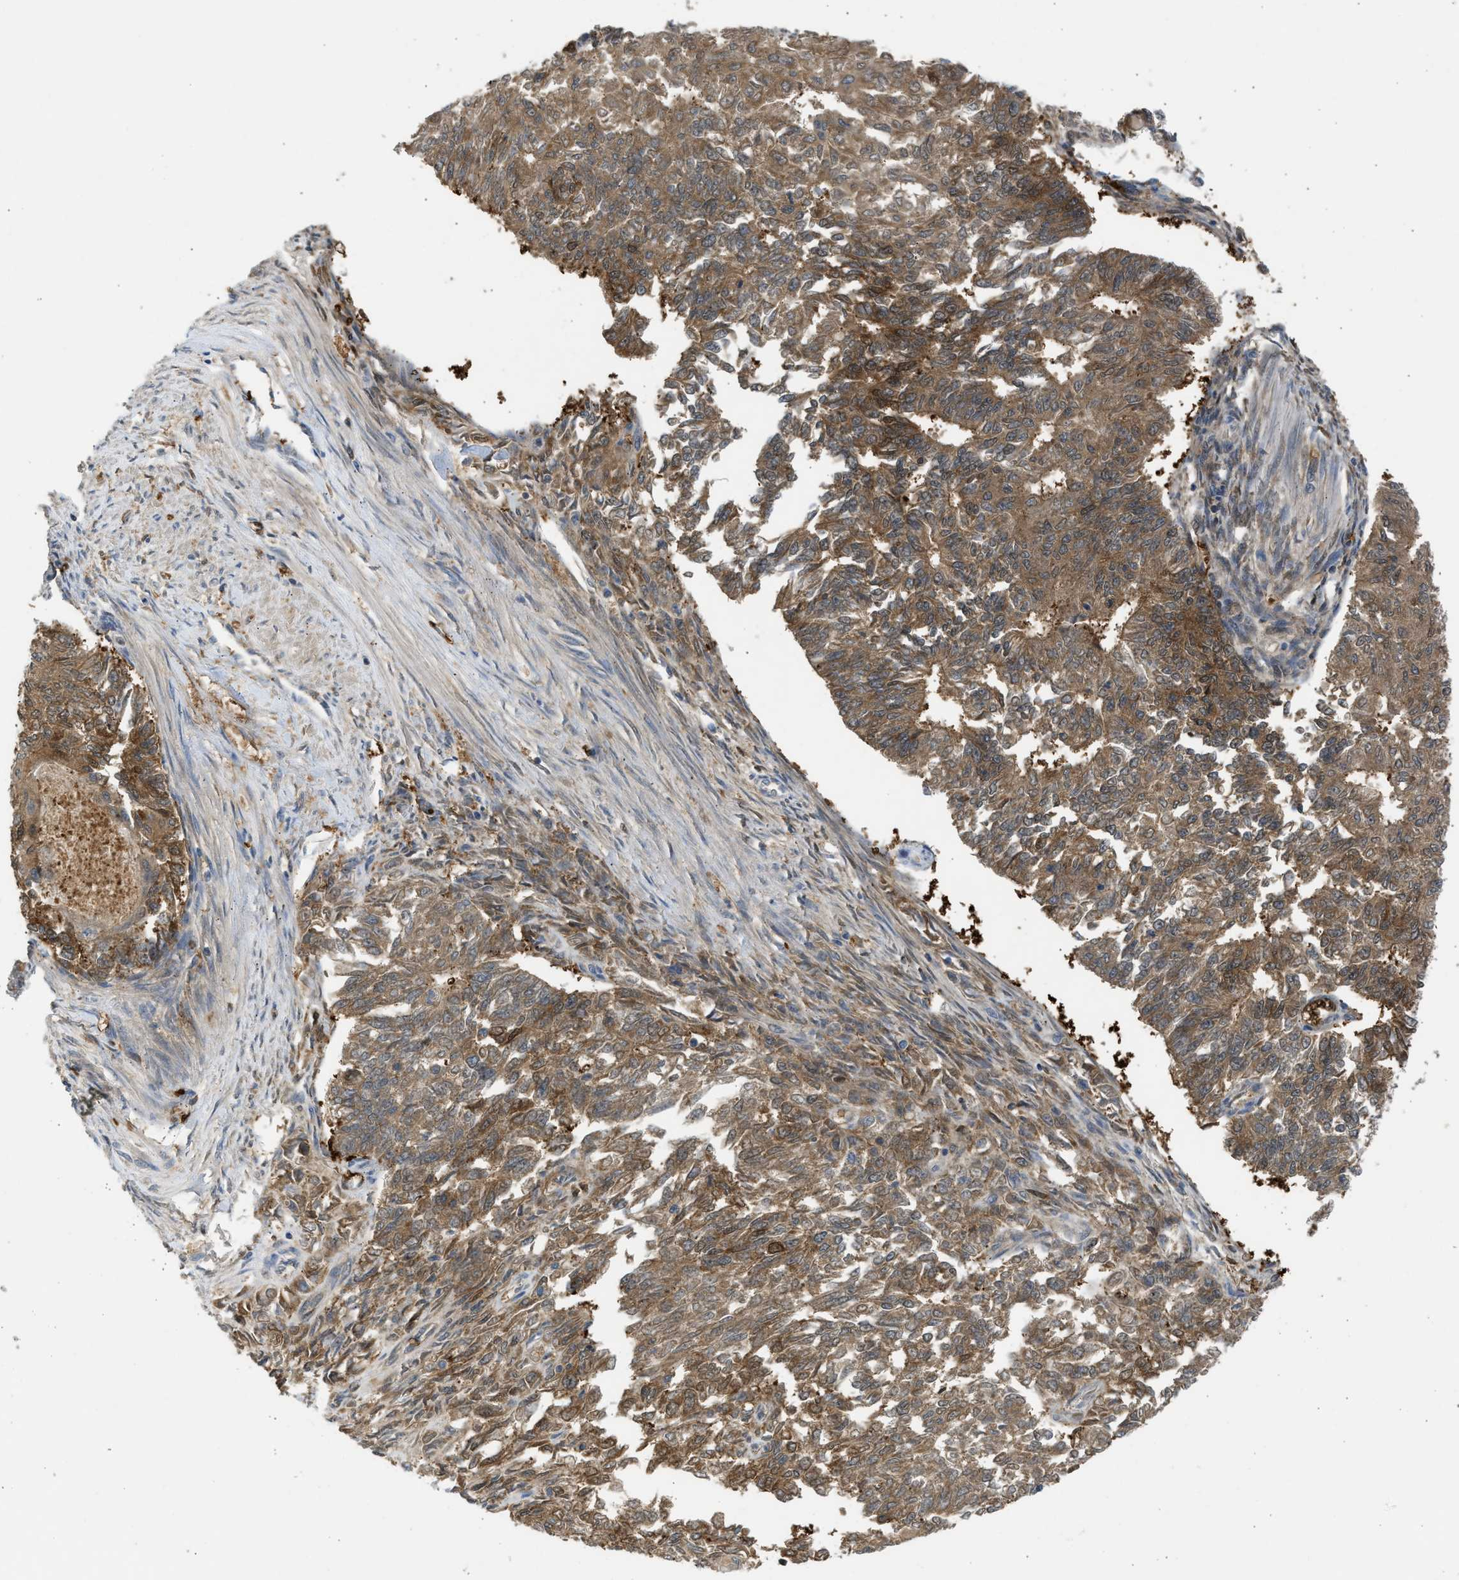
{"staining": {"intensity": "moderate", "quantity": ">75%", "location": "cytoplasmic/membranous"}, "tissue": "endometrial cancer", "cell_type": "Tumor cells", "image_type": "cancer", "snomed": [{"axis": "morphology", "description": "Adenocarcinoma, NOS"}, {"axis": "topography", "description": "Endometrium"}], "caption": "Brown immunohistochemical staining in endometrial cancer (adenocarcinoma) displays moderate cytoplasmic/membranous expression in about >75% of tumor cells.", "gene": "MAPK7", "patient": {"sex": "female", "age": 32}}